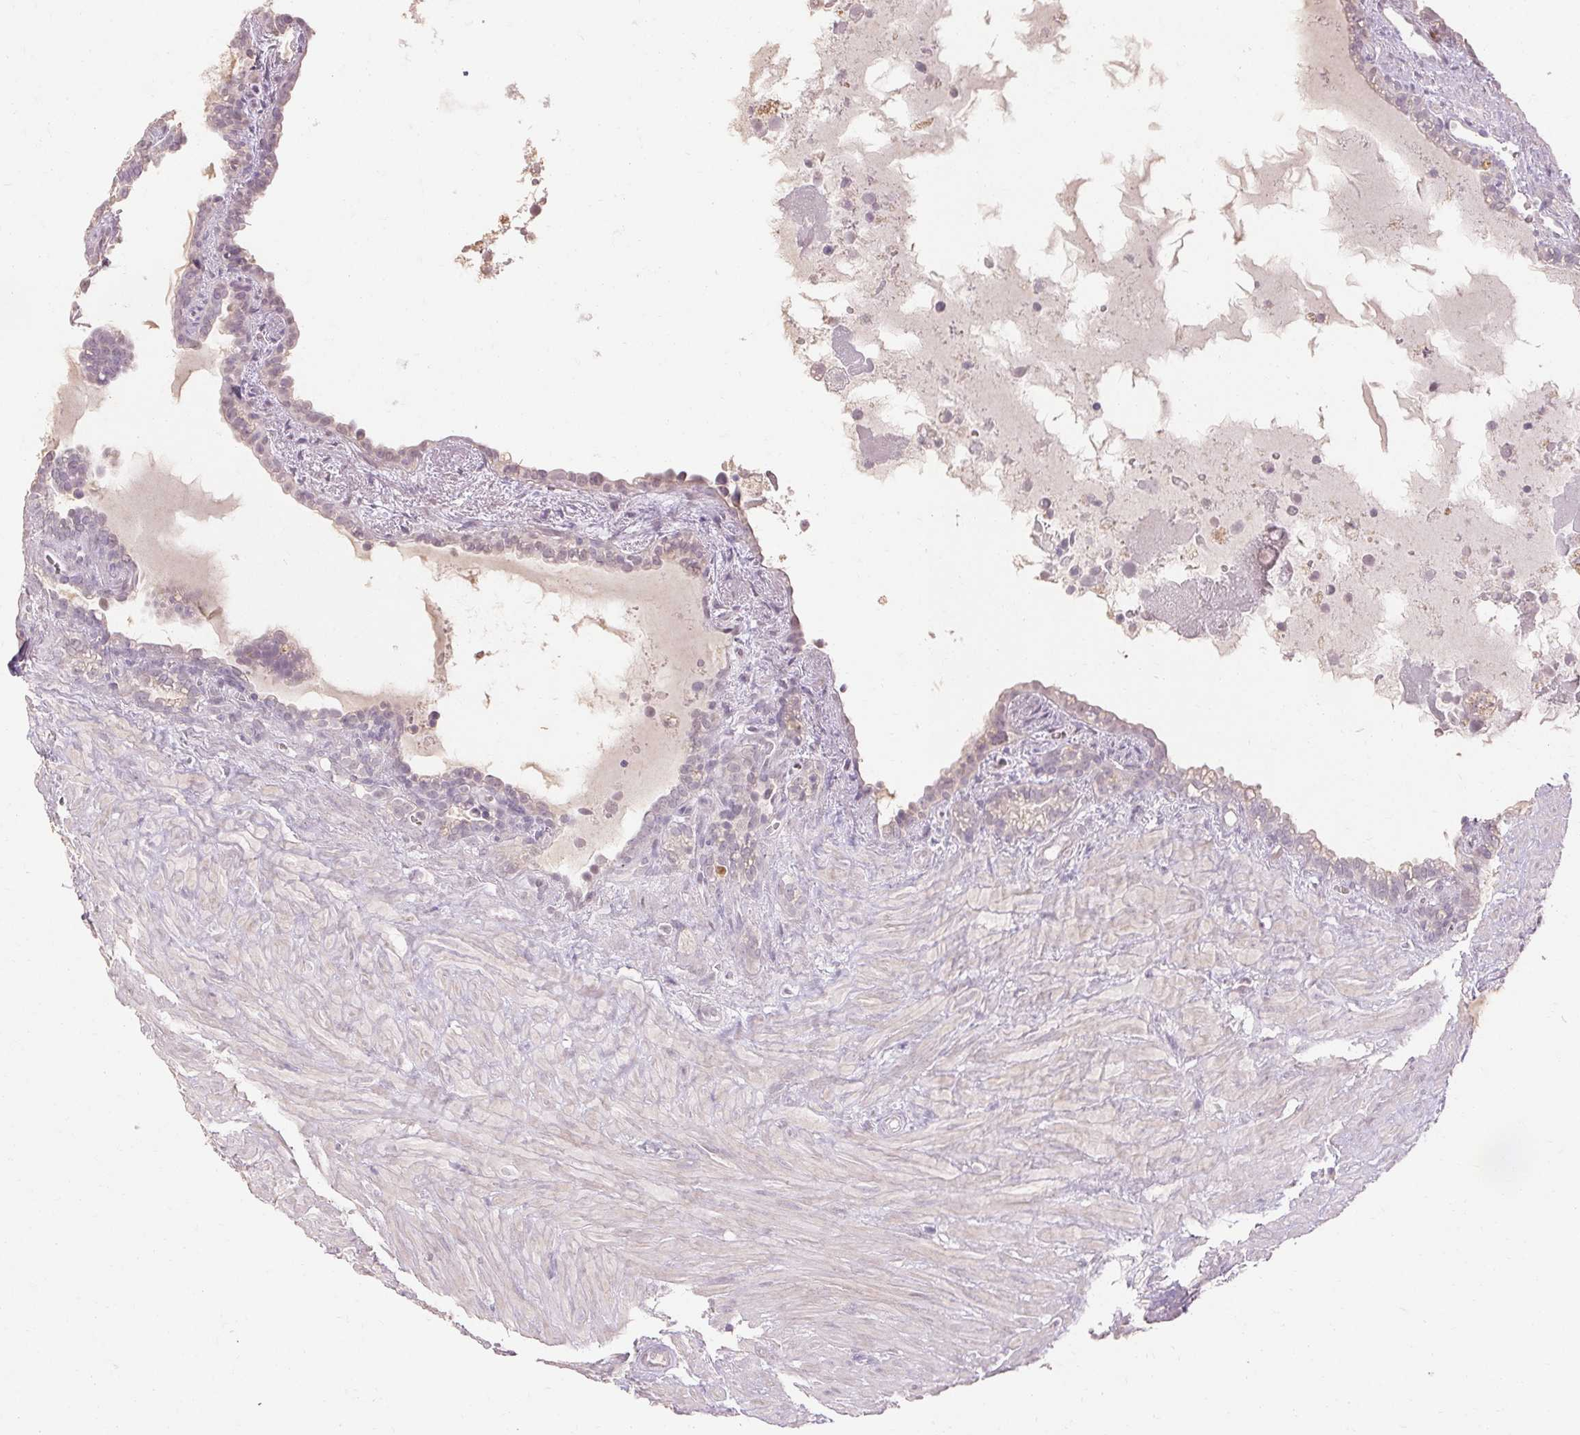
{"staining": {"intensity": "negative", "quantity": "none", "location": "none"}, "tissue": "seminal vesicle", "cell_type": "Glandular cells", "image_type": "normal", "snomed": [{"axis": "morphology", "description": "Normal tissue, NOS"}, {"axis": "topography", "description": "Seminal veicle"}], "caption": "This image is of normal seminal vesicle stained with immunohistochemistry (IHC) to label a protein in brown with the nuclei are counter-stained blue. There is no staining in glandular cells.", "gene": "SKP2", "patient": {"sex": "male", "age": 76}}